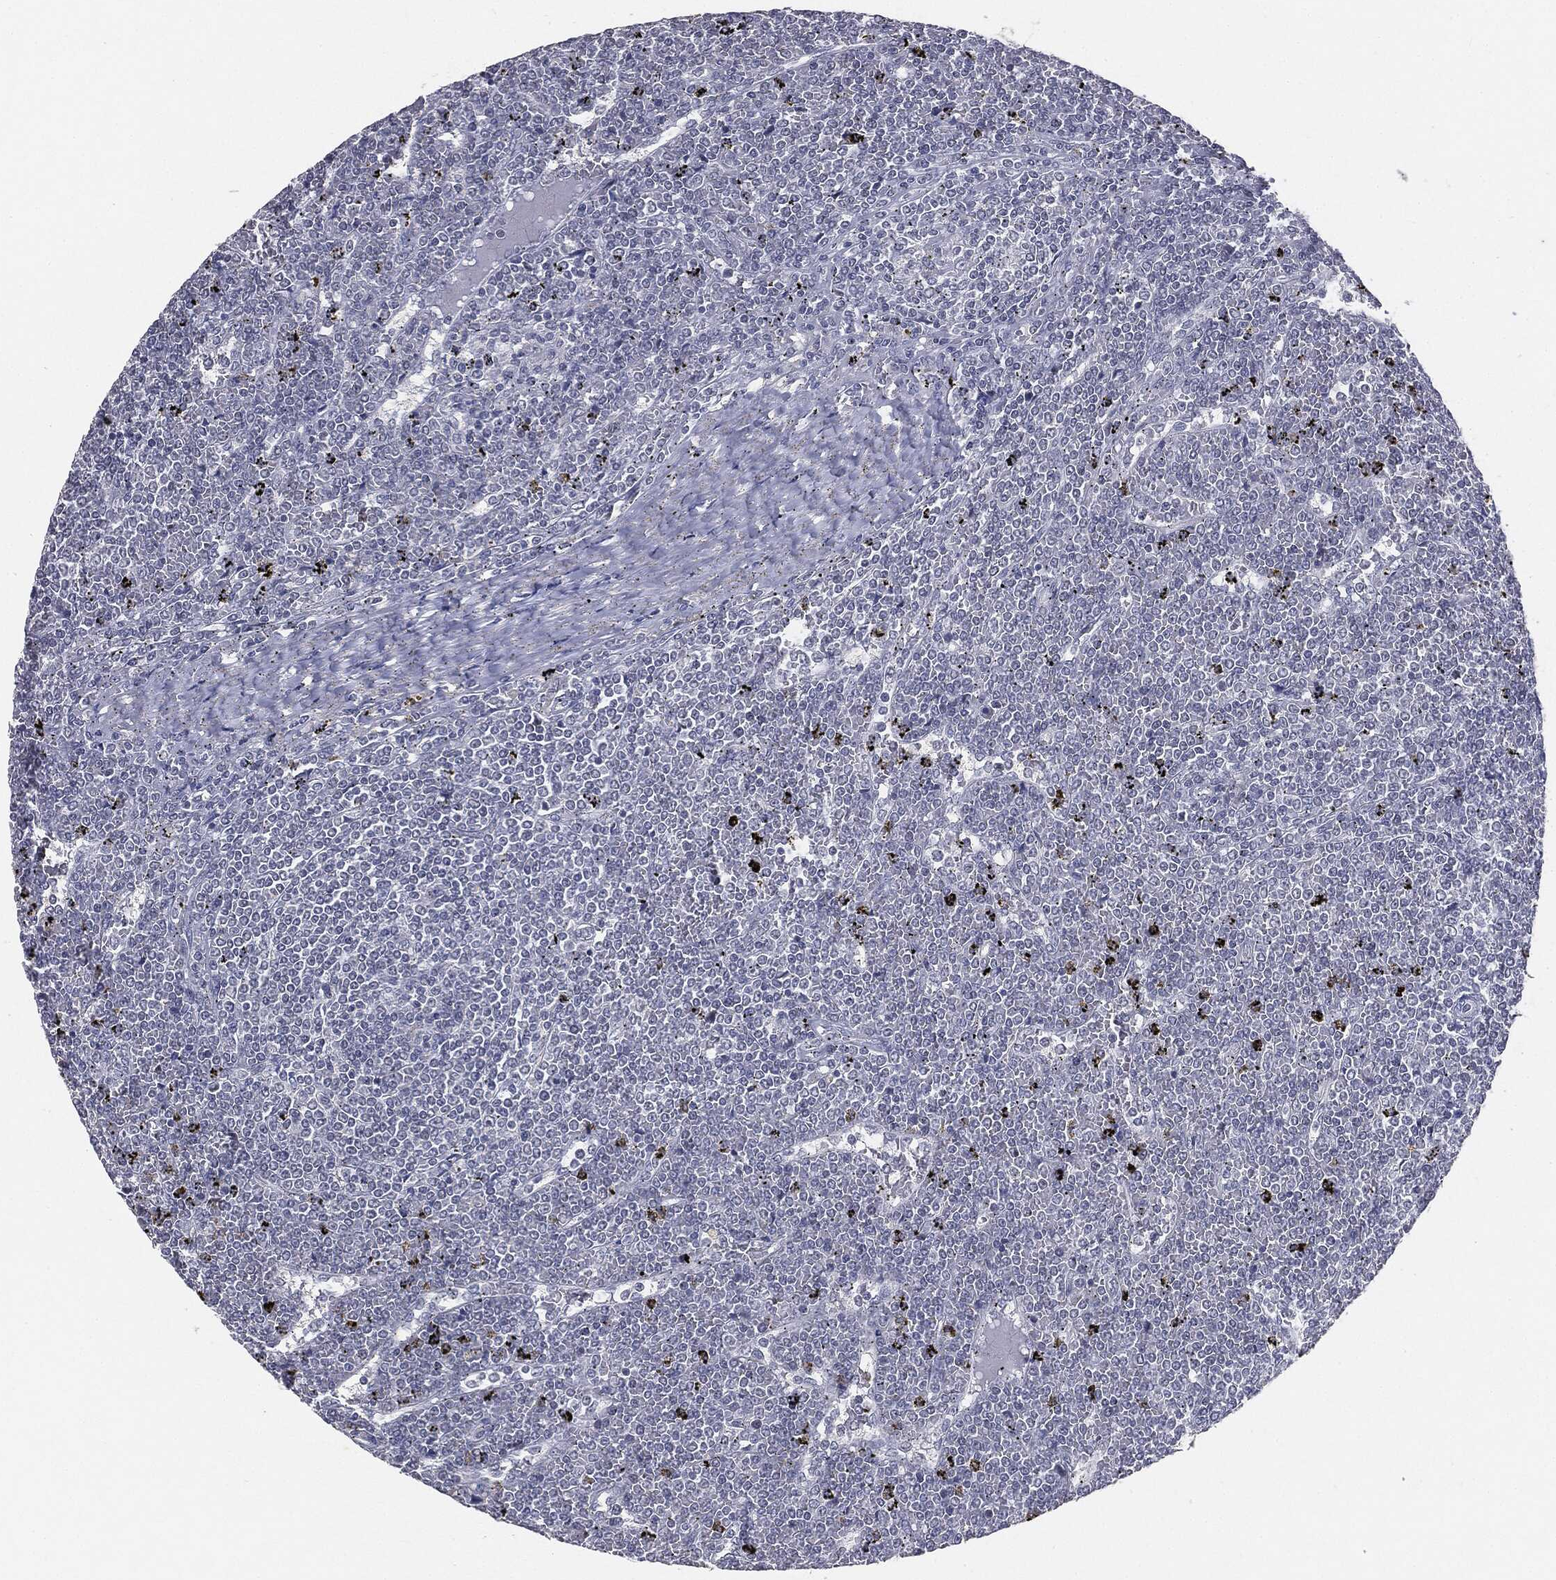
{"staining": {"intensity": "negative", "quantity": "none", "location": "none"}, "tissue": "lymphoma", "cell_type": "Tumor cells", "image_type": "cancer", "snomed": [{"axis": "morphology", "description": "Malignant lymphoma, non-Hodgkin's type, Low grade"}, {"axis": "topography", "description": "Spleen"}], "caption": "Image shows no protein expression in tumor cells of low-grade malignant lymphoma, non-Hodgkin's type tissue.", "gene": "SLC2A2", "patient": {"sex": "female", "age": 19}}